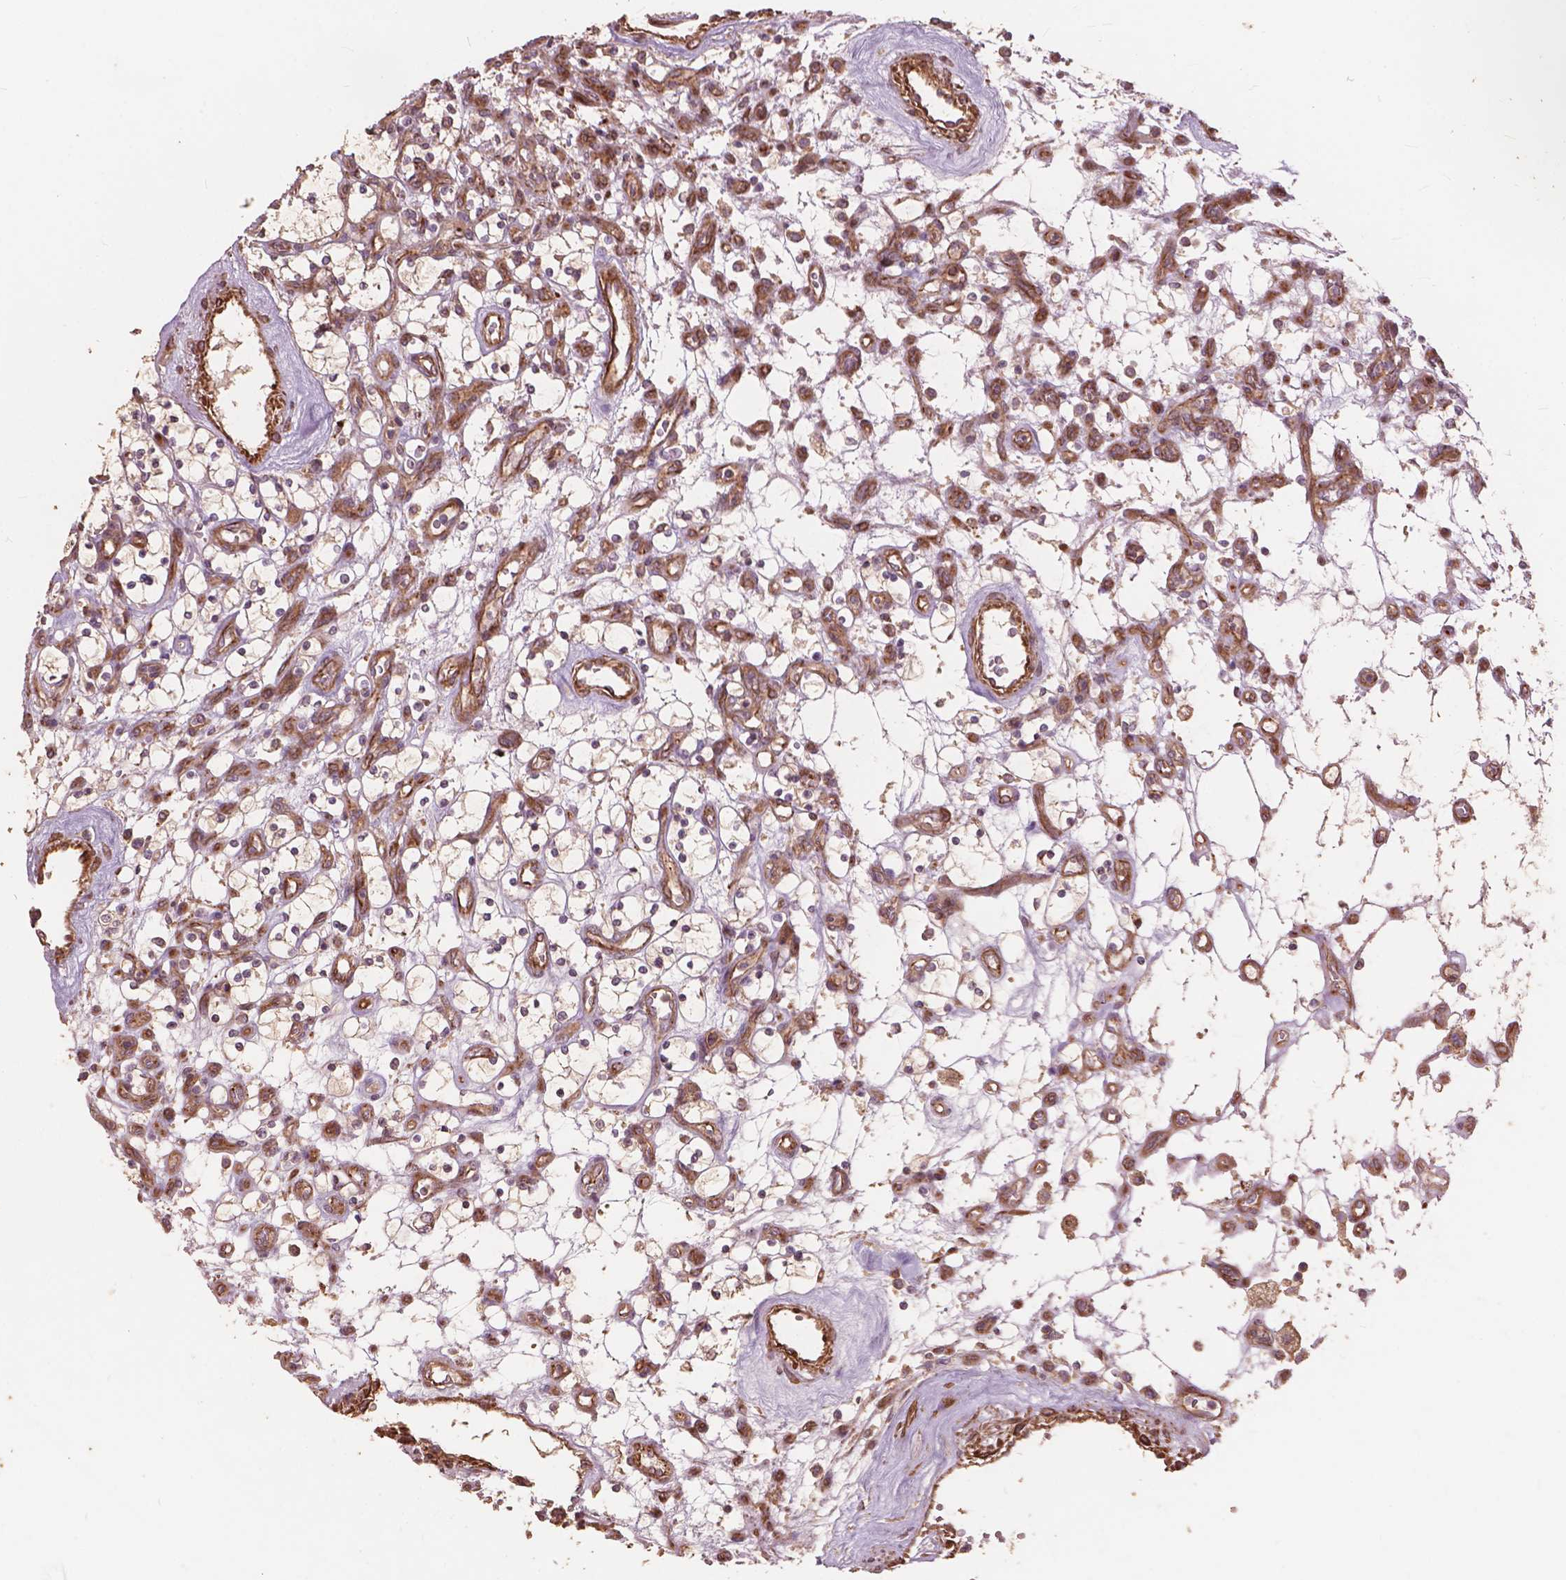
{"staining": {"intensity": "negative", "quantity": "none", "location": "none"}, "tissue": "renal cancer", "cell_type": "Tumor cells", "image_type": "cancer", "snomed": [{"axis": "morphology", "description": "Adenocarcinoma, NOS"}, {"axis": "topography", "description": "Kidney"}], "caption": "Adenocarcinoma (renal) was stained to show a protein in brown. There is no significant staining in tumor cells. The staining was performed using DAB (3,3'-diaminobenzidine) to visualize the protein expression in brown, while the nuclei were stained in blue with hematoxylin (Magnification: 20x).", "gene": "FNIP1", "patient": {"sex": "female", "age": 69}}